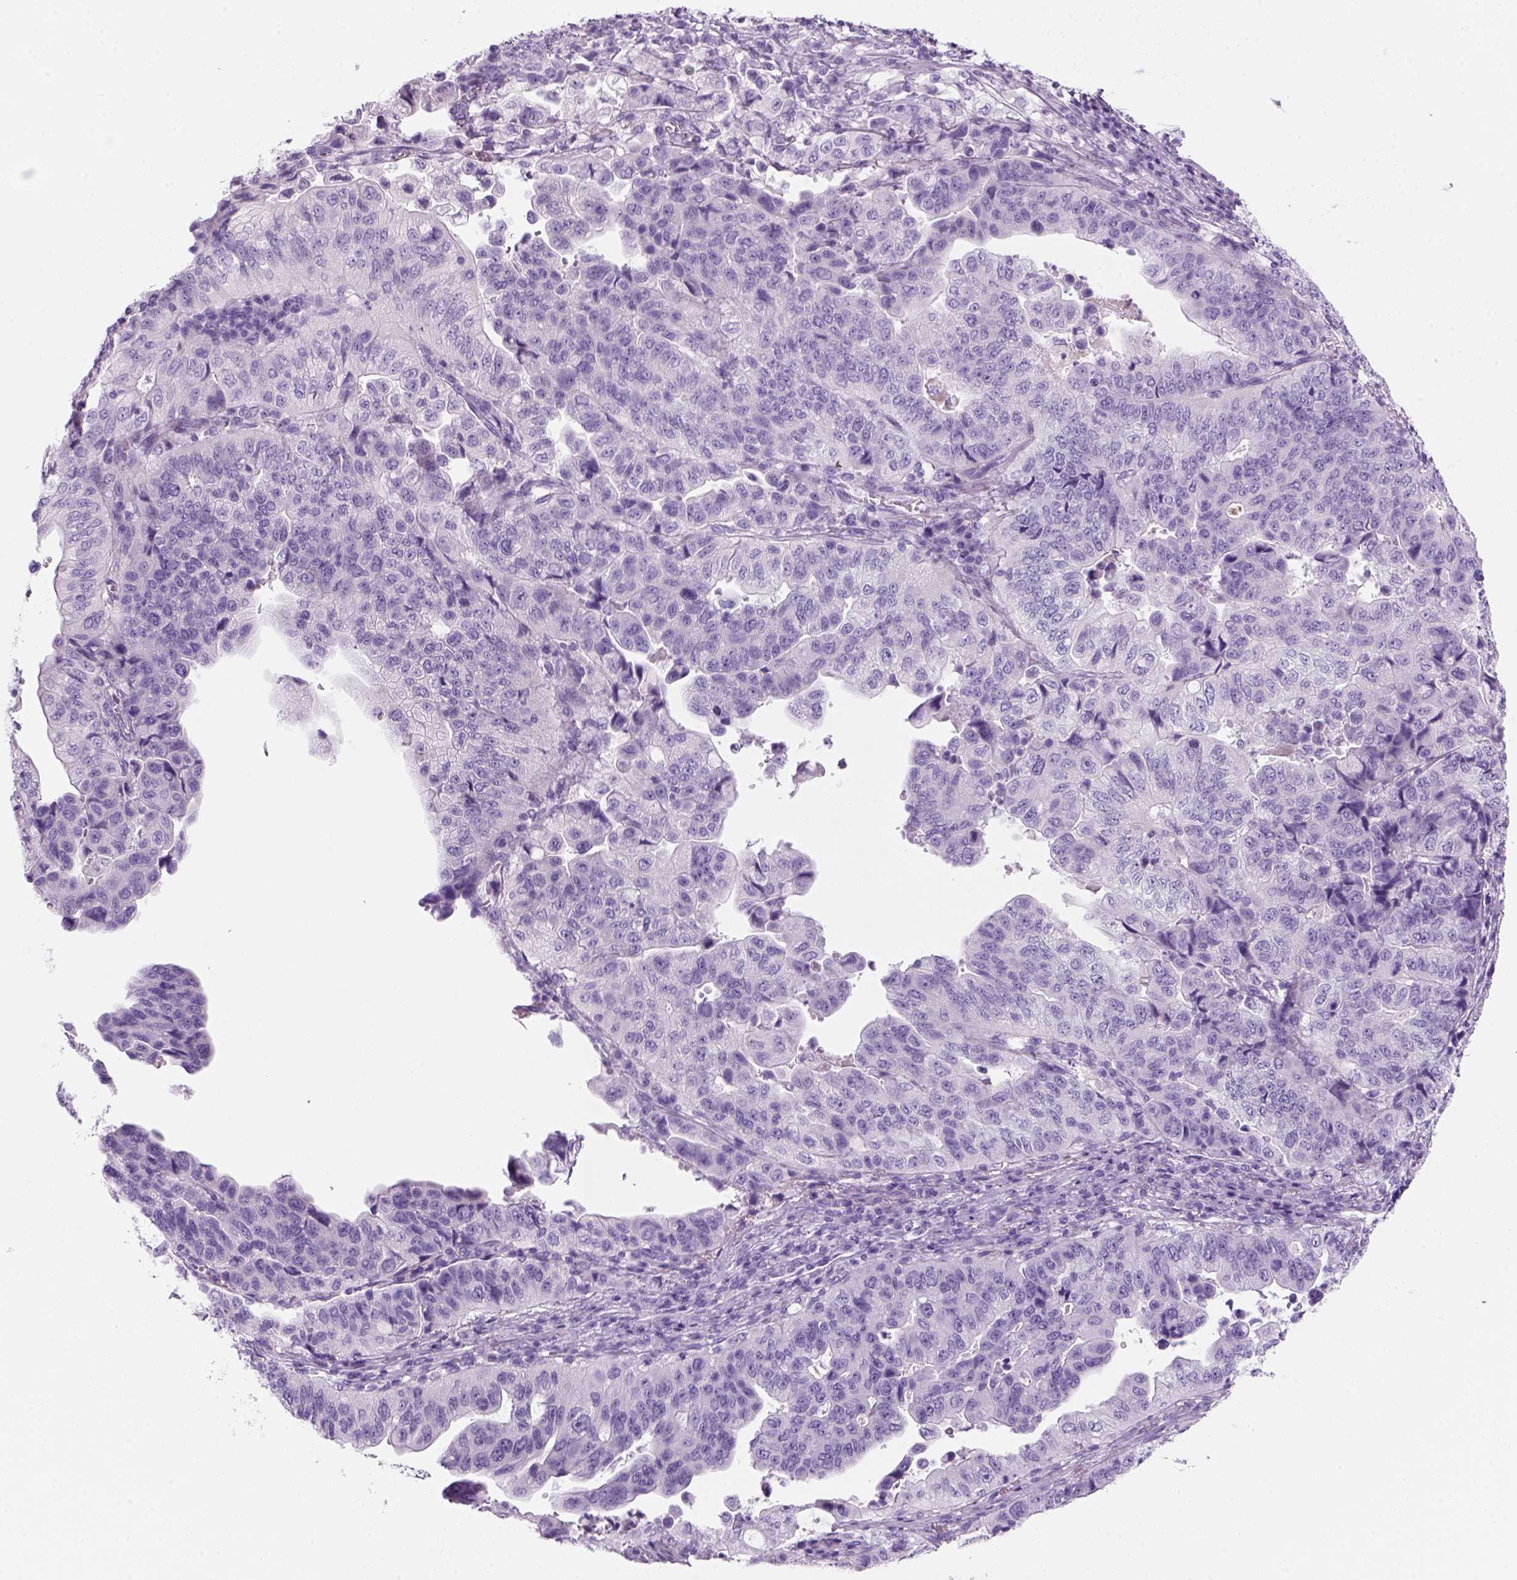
{"staining": {"intensity": "negative", "quantity": "none", "location": "none"}, "tissue": "stomach cancer", "cell_type": "Tumor cells", "image_type": "cancer", "snomed": [{"axis": "morphology", "description": "Adenocarcinoma, NOS"}, {"axis": "topography", "description": "Stomach, upper"}], "caption": "An IHC photomicrograph of stomach cancer (adenocarcinoma) is shown. There is no staining in tumor cells of stomach cancer (adenocarcinoma).", "gene": "KRTAP11-1", "patient": {"sex": "female", "age": 67}}